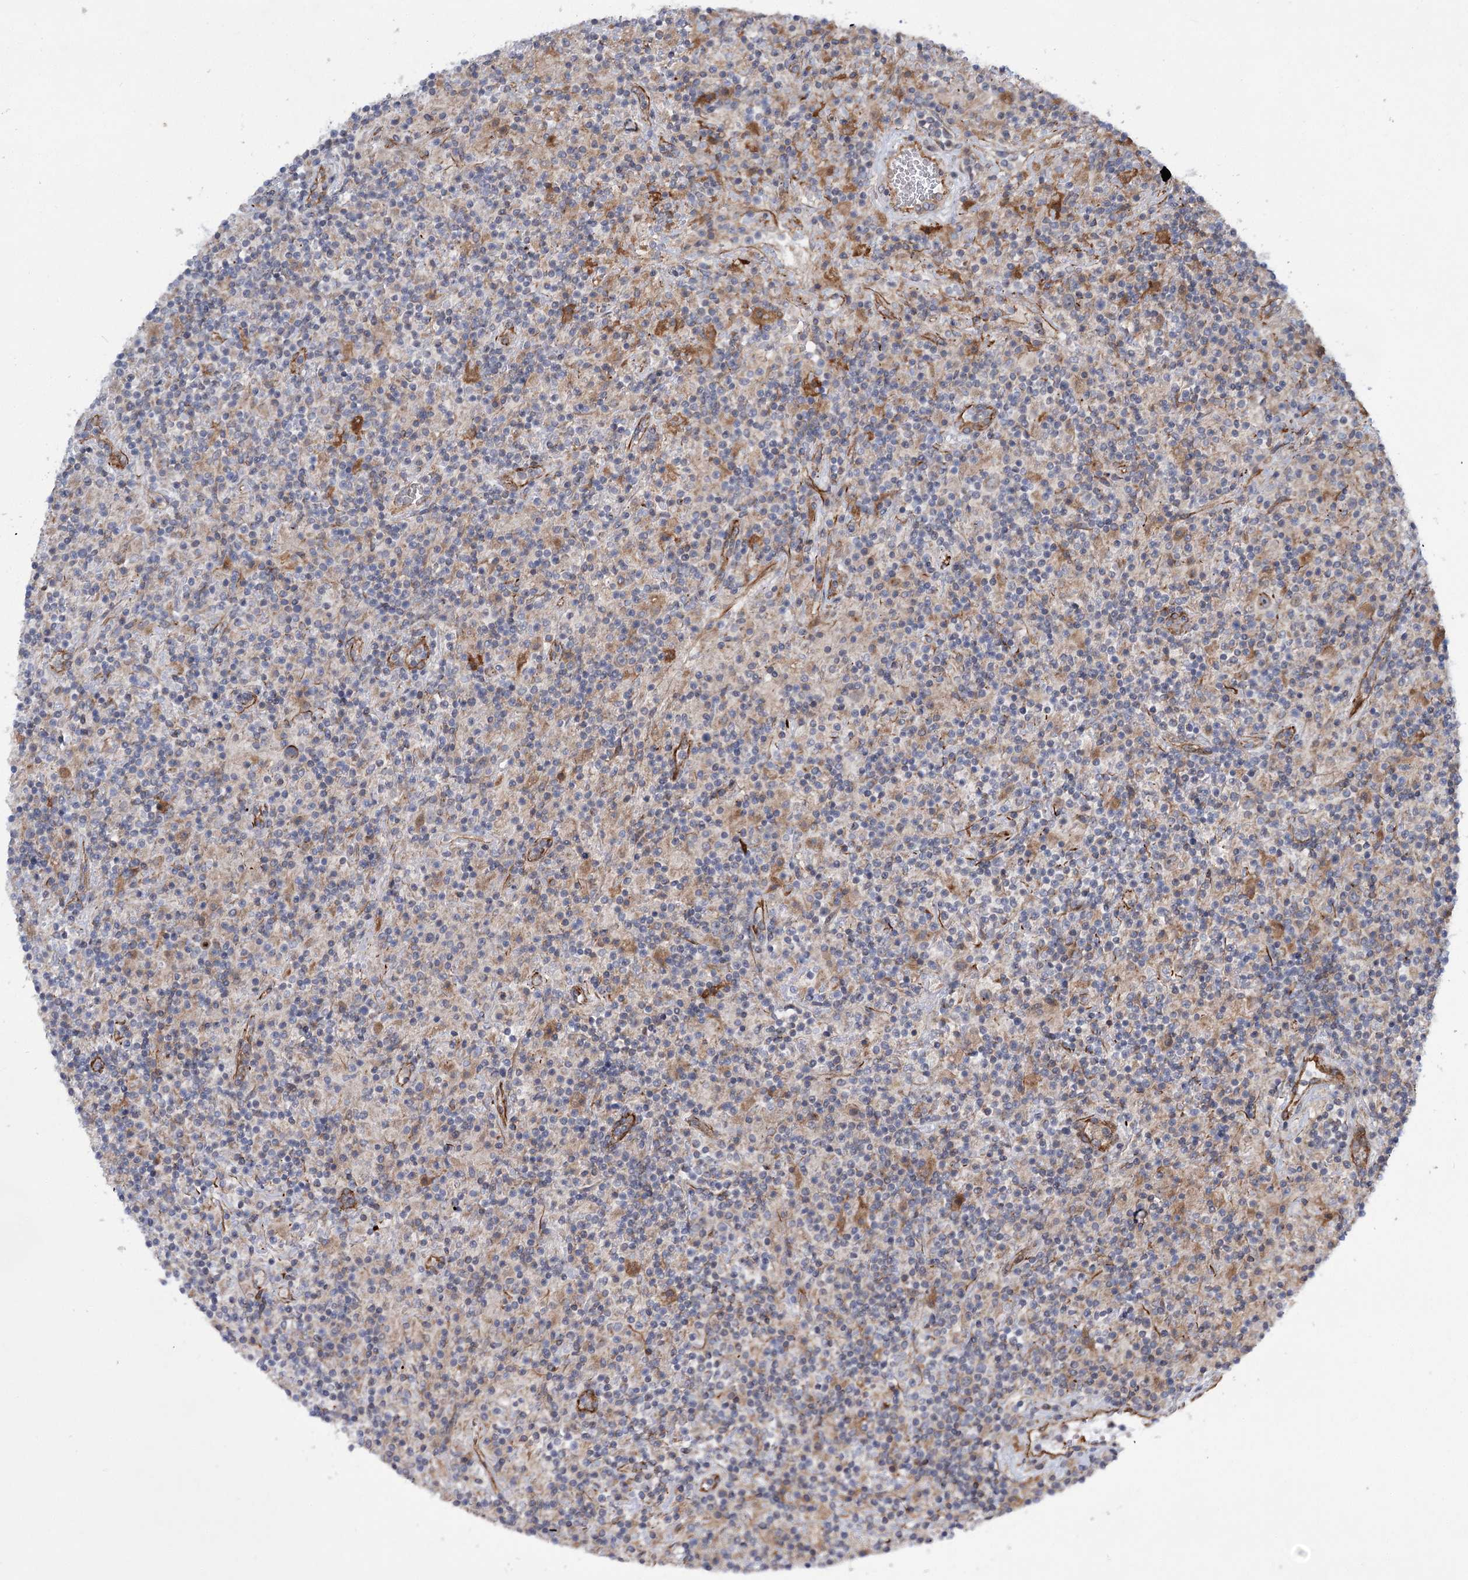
{"staining": {"intensity": "negative", "quantity": "none", "location": "none"}, "tissue": "lymphoma", "cell_type": "Tumor cells", "image_type": "cancer", "snomed": [{"axis": "morphology", "description": "Hodgkin's disease, NOS"}, {"axis": "topography", "description": "Lymph node"}], "caption": "Immunohistochemical staining of Hodgkin's disease displays no significant staining in tumor cells.", "gene": "DPEP2", "patient": {"sex": "male", "age": 70}}